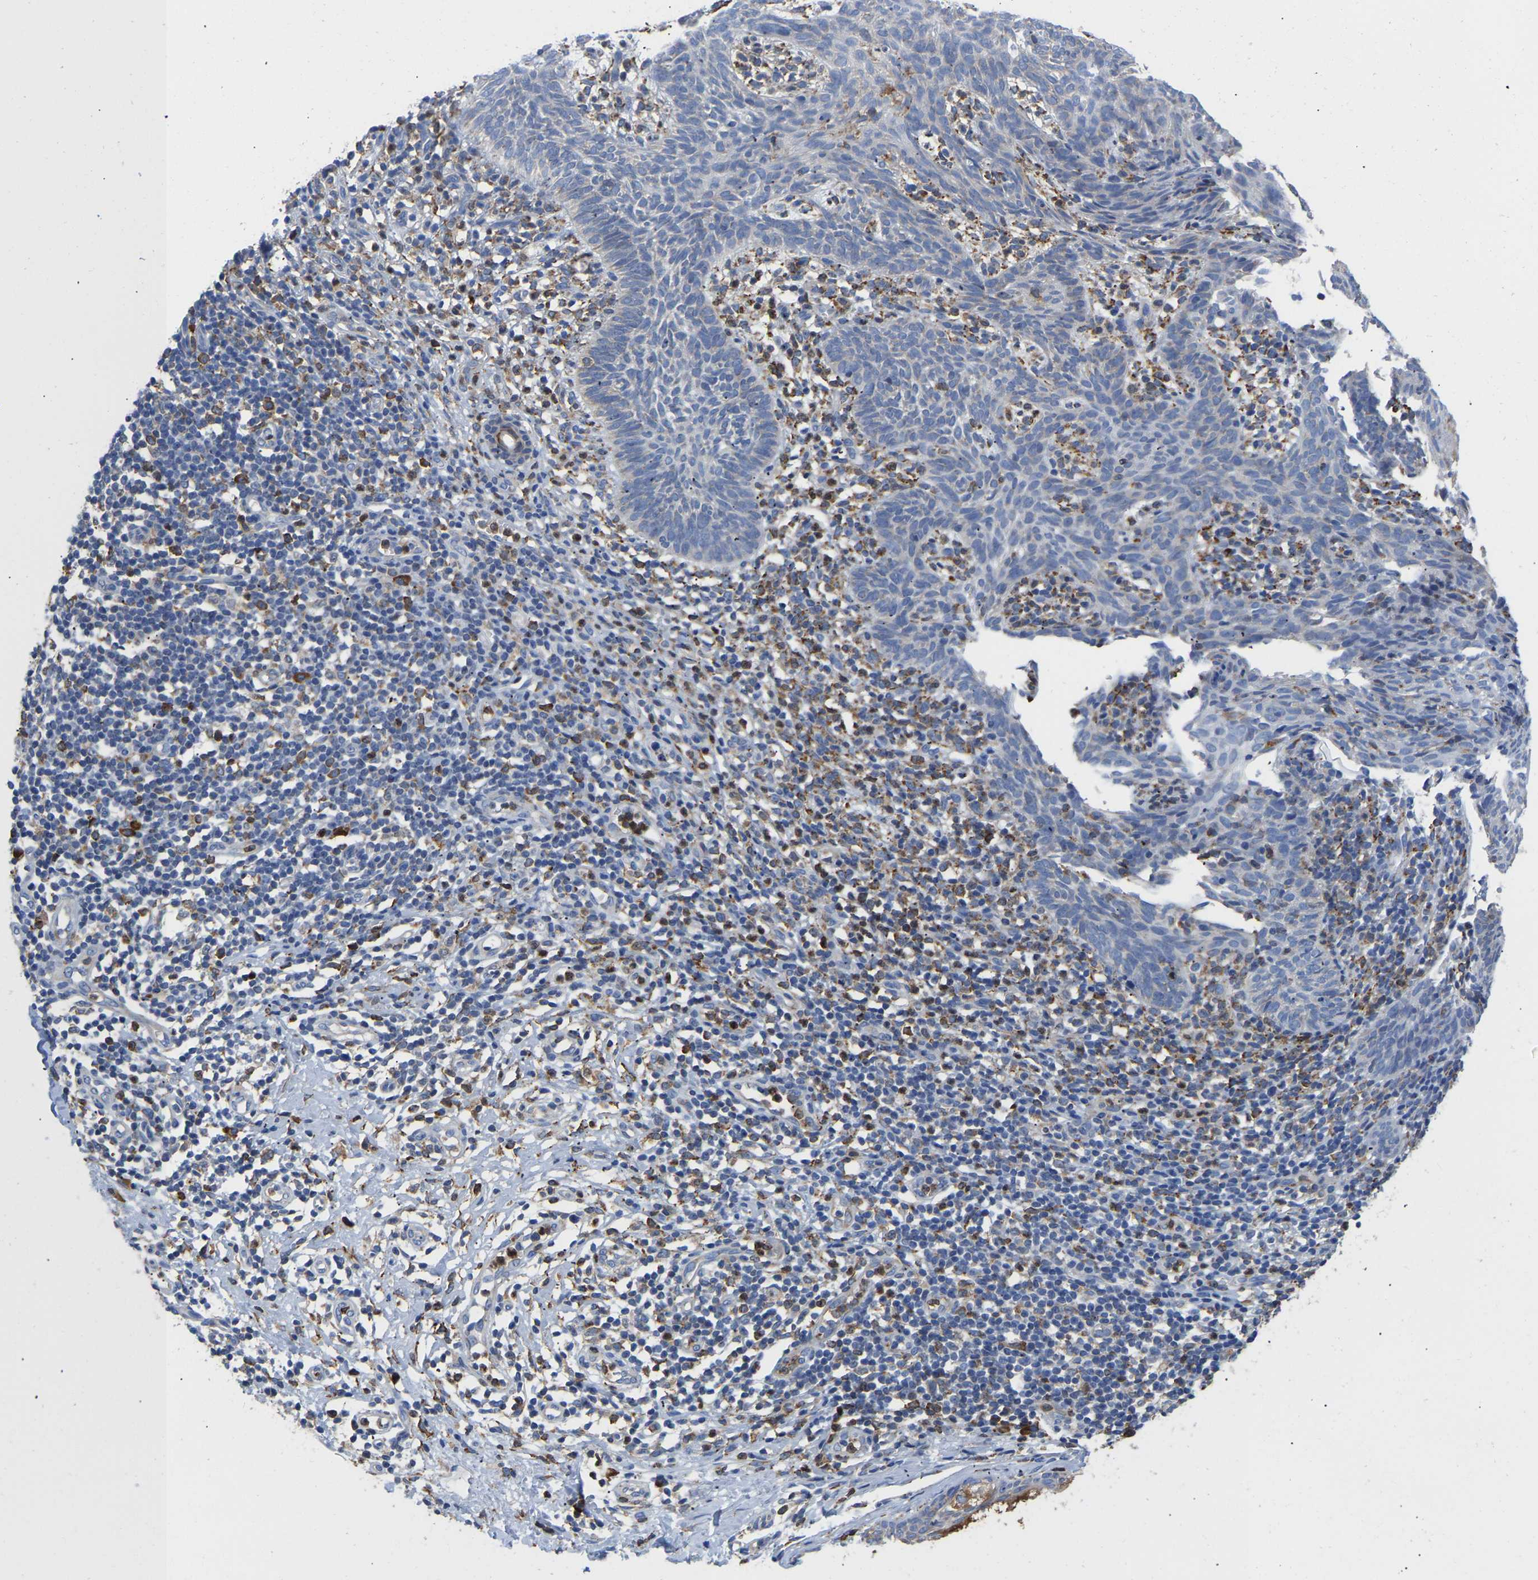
{"staining": {"intensity": "negative", "quantity": "none", "location": "none"}, "tissue": "skin cancer", "cell_type": "Tumor cells", "image_type": "cancer", "snomed": [{"axis": "morphology", "description": "Basal cell carcinoma"}, {"axis": "topography", "description": "Skin"}], "caption": "Skin cancer was stained to show a protein in brown. There is no significant positivity in tumor cells.", "gene": "P4HB", "patient": {"sex": "male", "age": 60}}